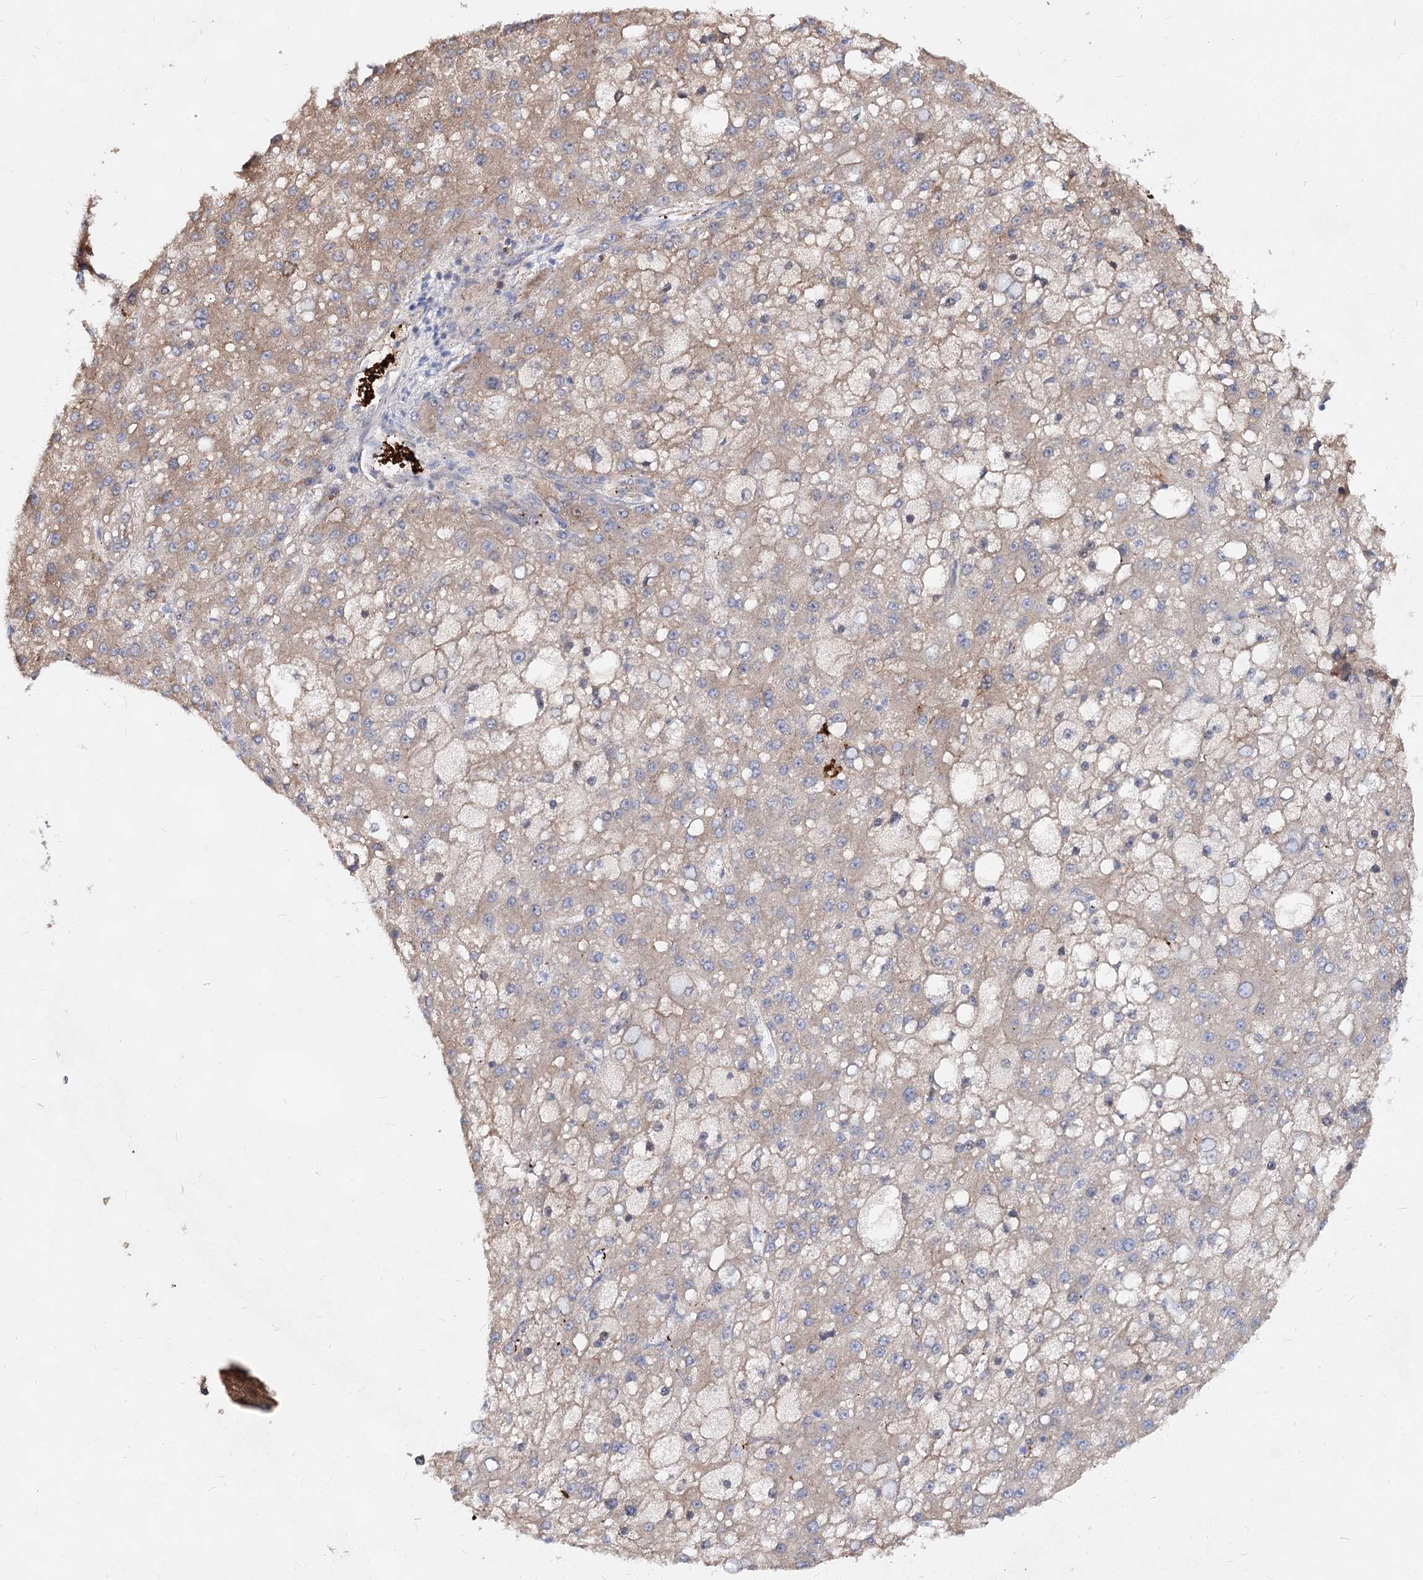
{"staining": {"intensity": "weak", "quantity": ">75%", "location": "cytoplasmic/membranous"}, "tissue": "liver cancer", "cell_type": "Tumor cells", "image_type": "cancer", "snomed": [{"axis": "morphology", "description": "Carcinoma, Hepatocellular, NOS"}, {"axis": "topography", "description": "Liver"}], "caption": "A low amount of weak cytoplasmic/membranous staining is identified in approximately >75% of tumor cells in liver cancer tissue.", "gene": "TASOR2", "patient": {"sex": "male", "age": 67}}